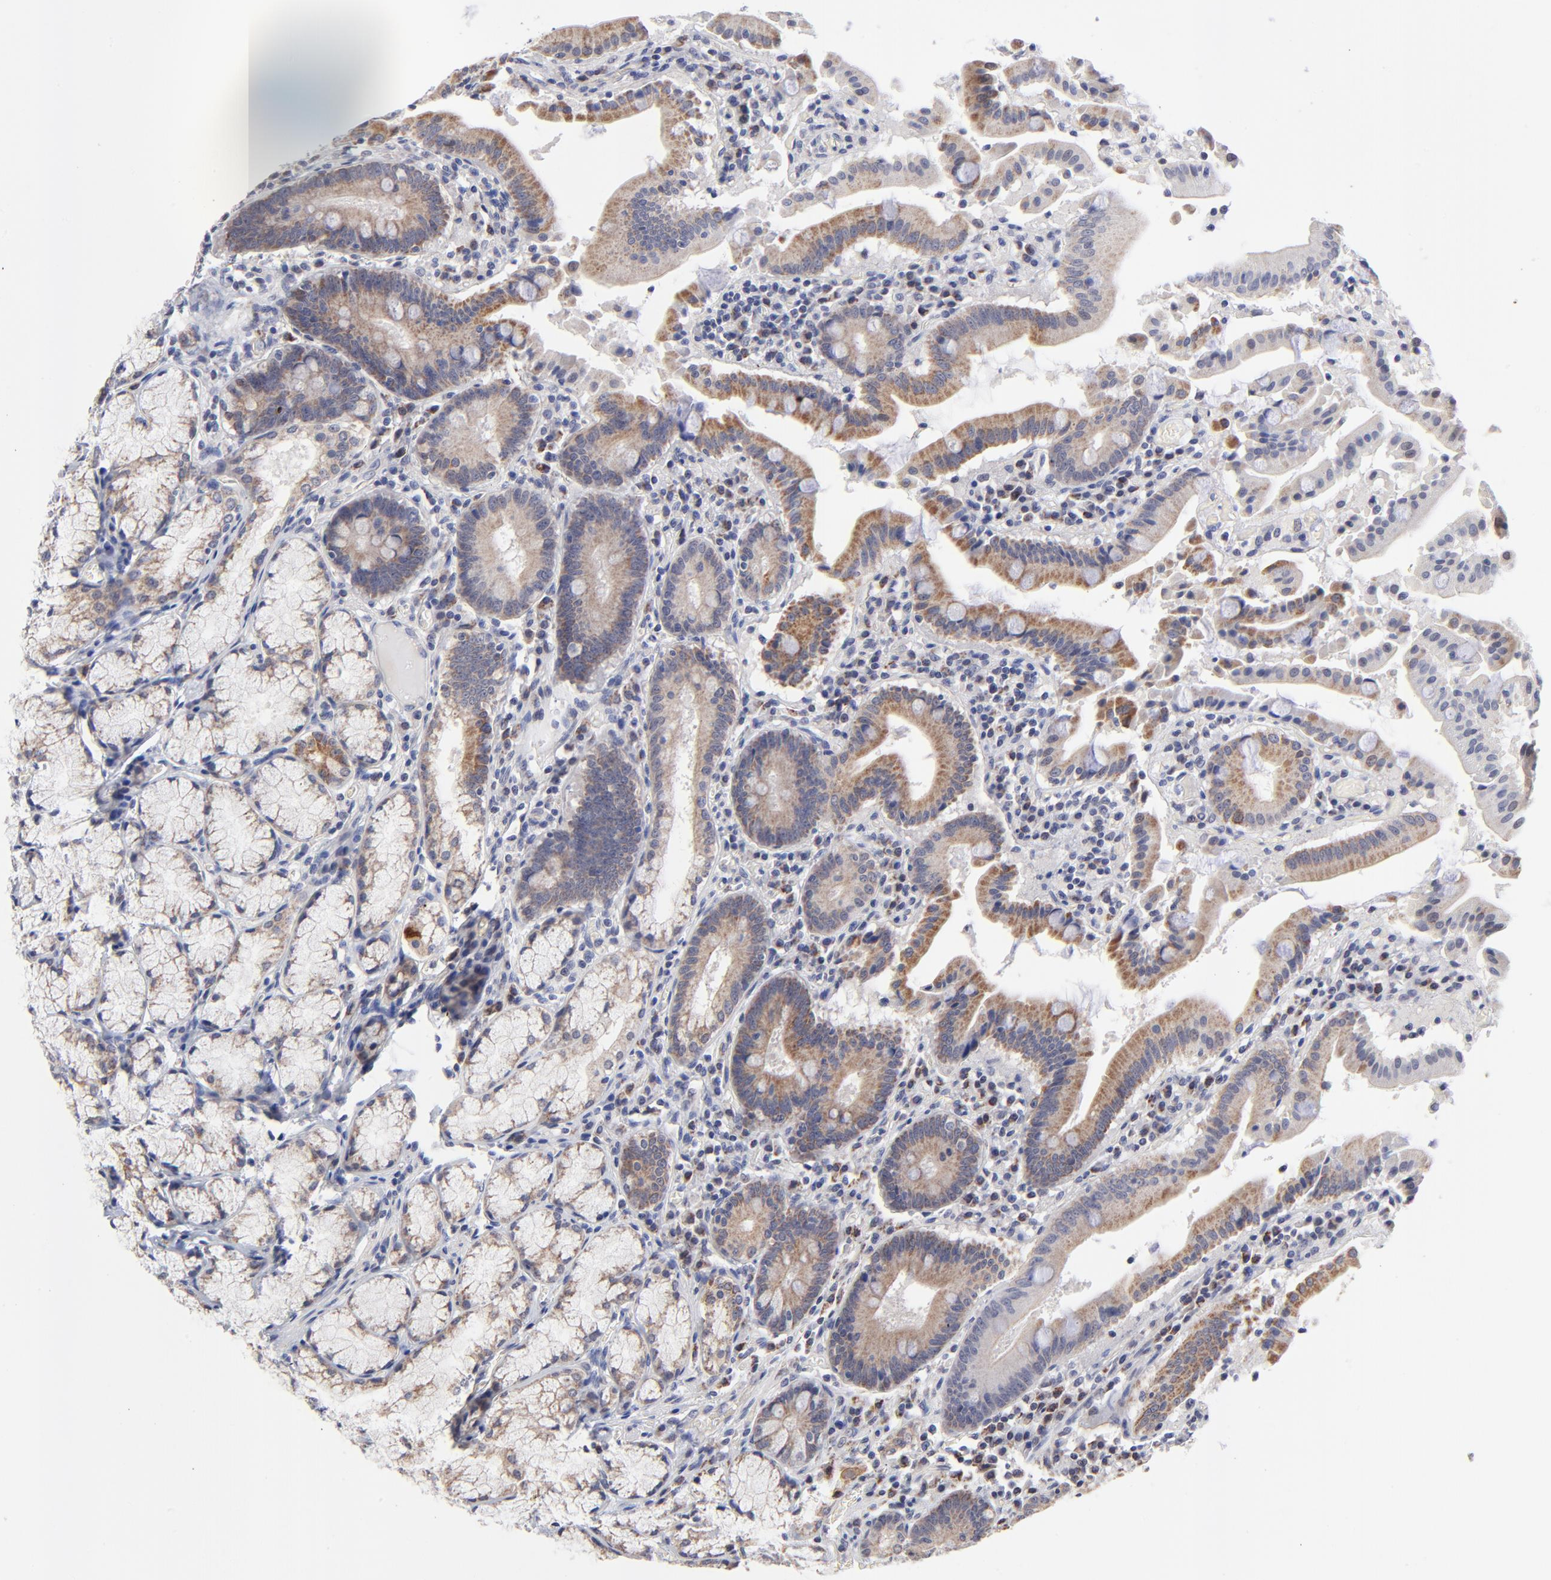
{"staining": {"intensity": "strong", "quantity": "<25%", "location": "cytoplasmic/membranous"}, "tissue": "stomach", "cell_type": "Glandular cells", "image_type": "normal", "snomed": [{"axis": "morphology", "description": "Normal tissue, NOS"}, {"axis": "topography", "description": "Stomach, lower"}], "caption": "Protein expression analysis of normal human stomach reveals strong cytoplasmic/membranous expression in about <25% of glandular cells.", "gene": "FBXO8", "patient": {"sex": "male", "age": 56}}